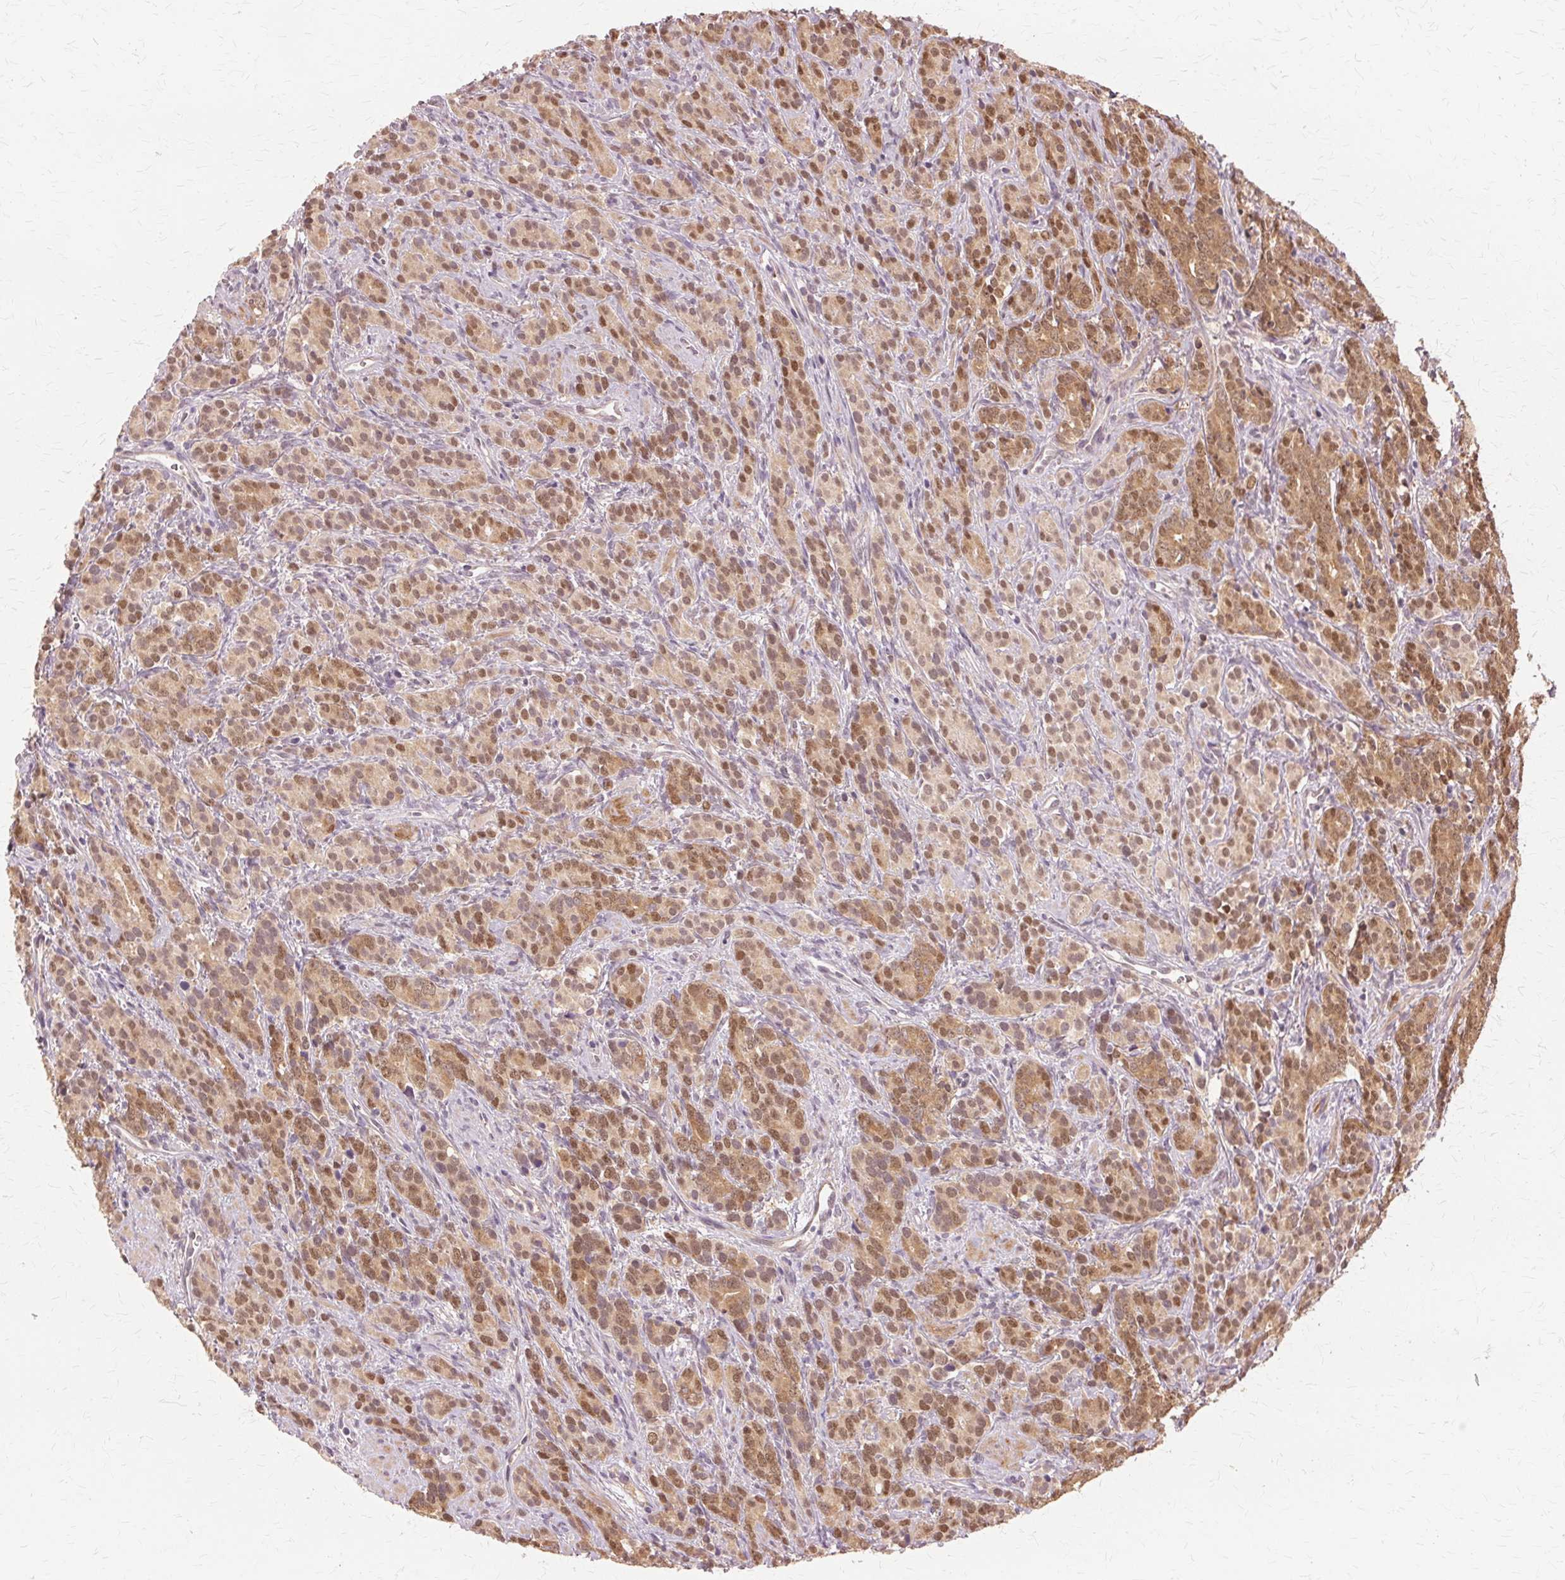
{"staining": {"intensity": "moderate", "quantity": ">75%", "location": "cytoplasmic/membranous,nuclear"}, "tissue": "prostate cancer", "cell_type": "Tumor cells", "image_type": "cancer", "snomed": [{"axis": "morphology", "description": "Adenocarcinoma, High grade"}, {"axis": "topography", "description": "Prostate"}], "caption": "A high-resolution image shows immunohistochemistry (IHC) staining of prostate cancer, which demonstrates moderate cytoplasmic/membranous and nuclear expression in approximately >75% of tumor cells.", "gene": "PRMT5", "patient": {"sex": "male", "age": 84}}